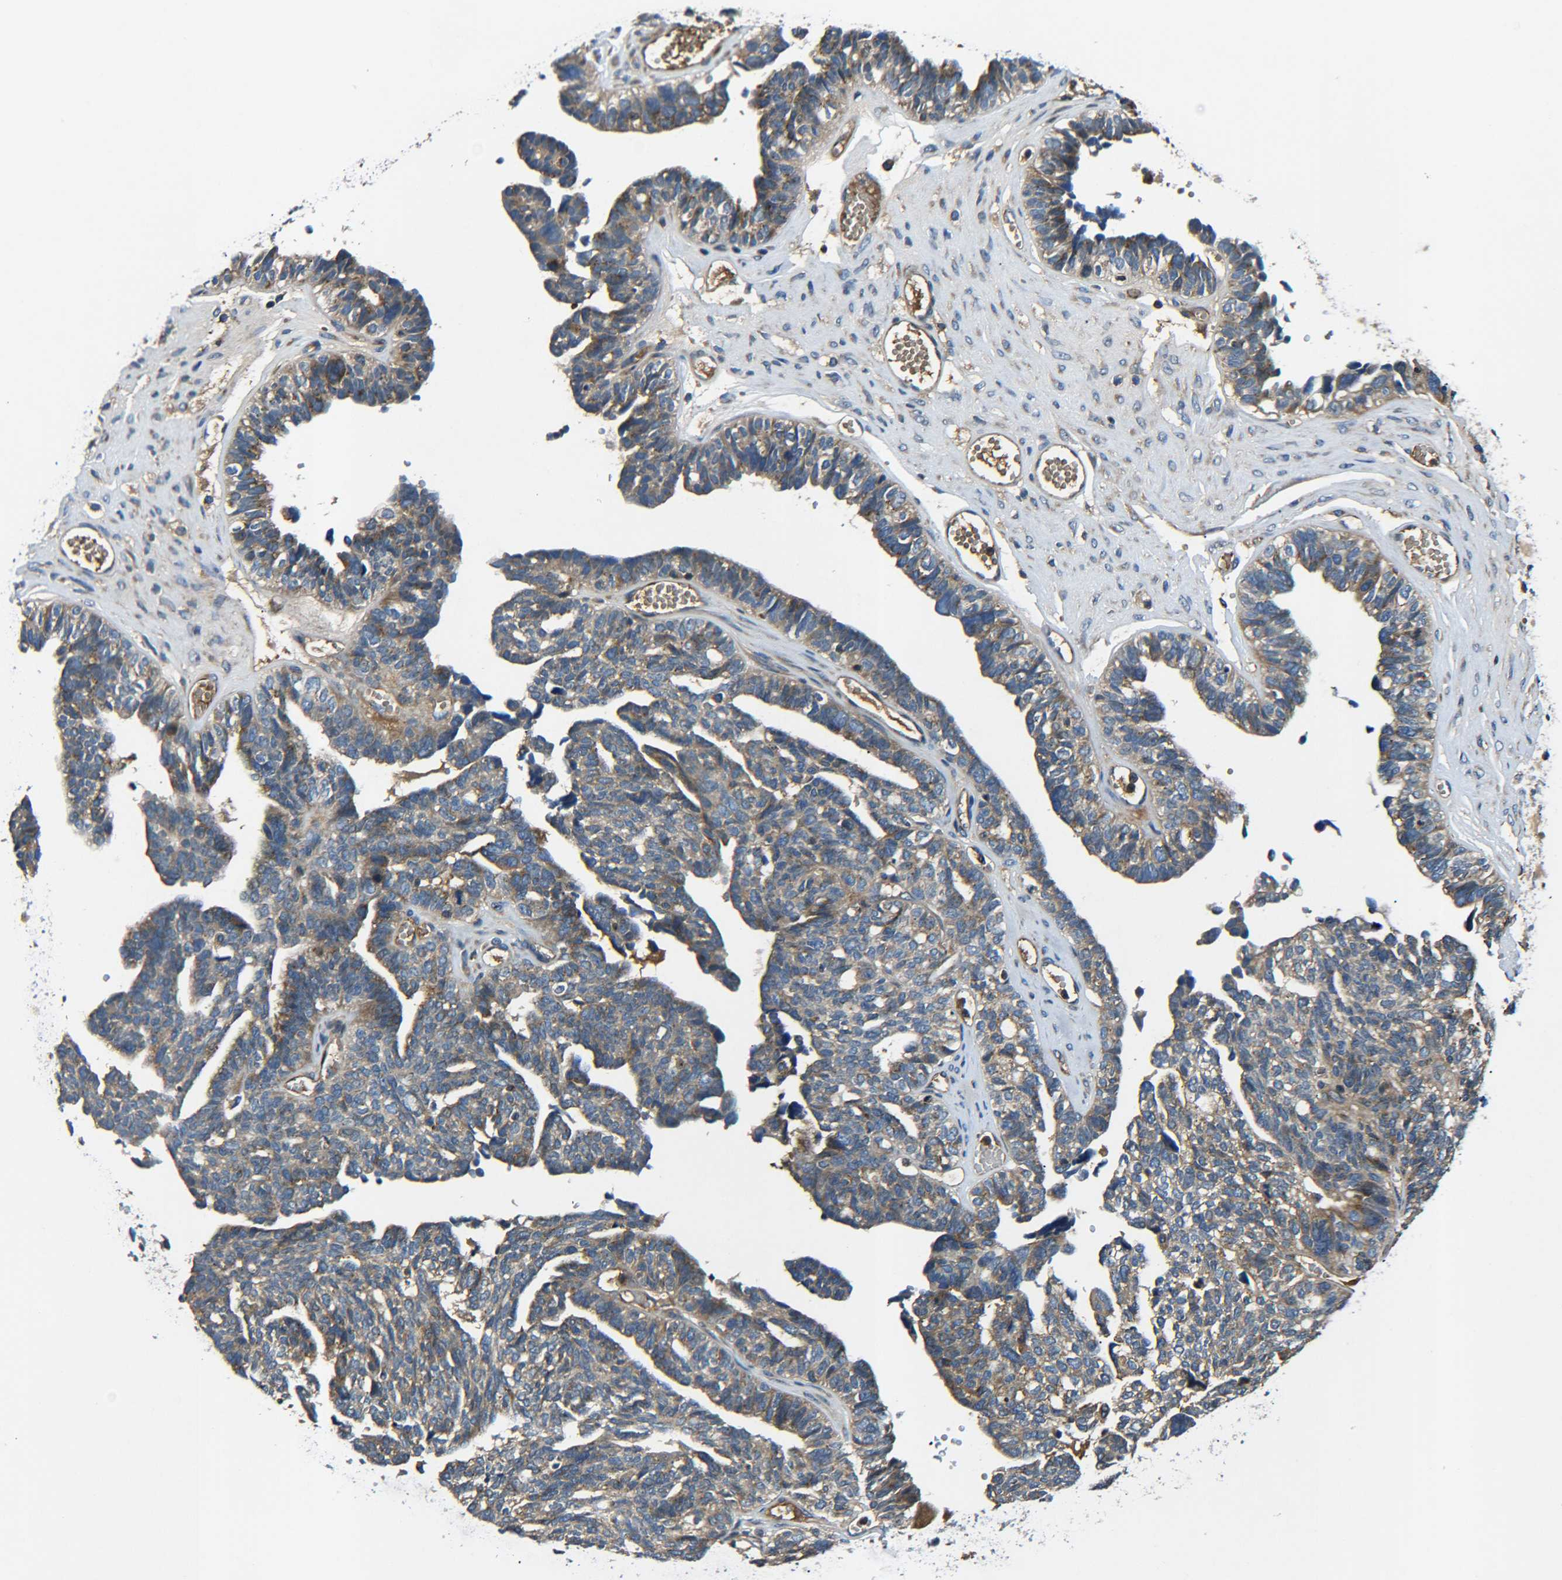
{"staining": {"intensity": "moderate", "quantity": ">75%", "location": "cytoplasmic/membranous"}, "tissue": "ovarian cancer", "cell_type": "Tumor cells", "image_type": "cancer", "snomed": [{"axis": "morphology", "description": "Cystadenocarcinoma, serous, NOS"}, {"axis": "topography", "description": "Ovary"}], "caption": "Protein analysis of serous cystadenocarcinoma (ovarian) tissue shows moderate cytoplasmic/membranous expression in approximately >75% of tumor cells.", "gene": "RAB1B", "patient": {"sex": "female", "age": 79}}